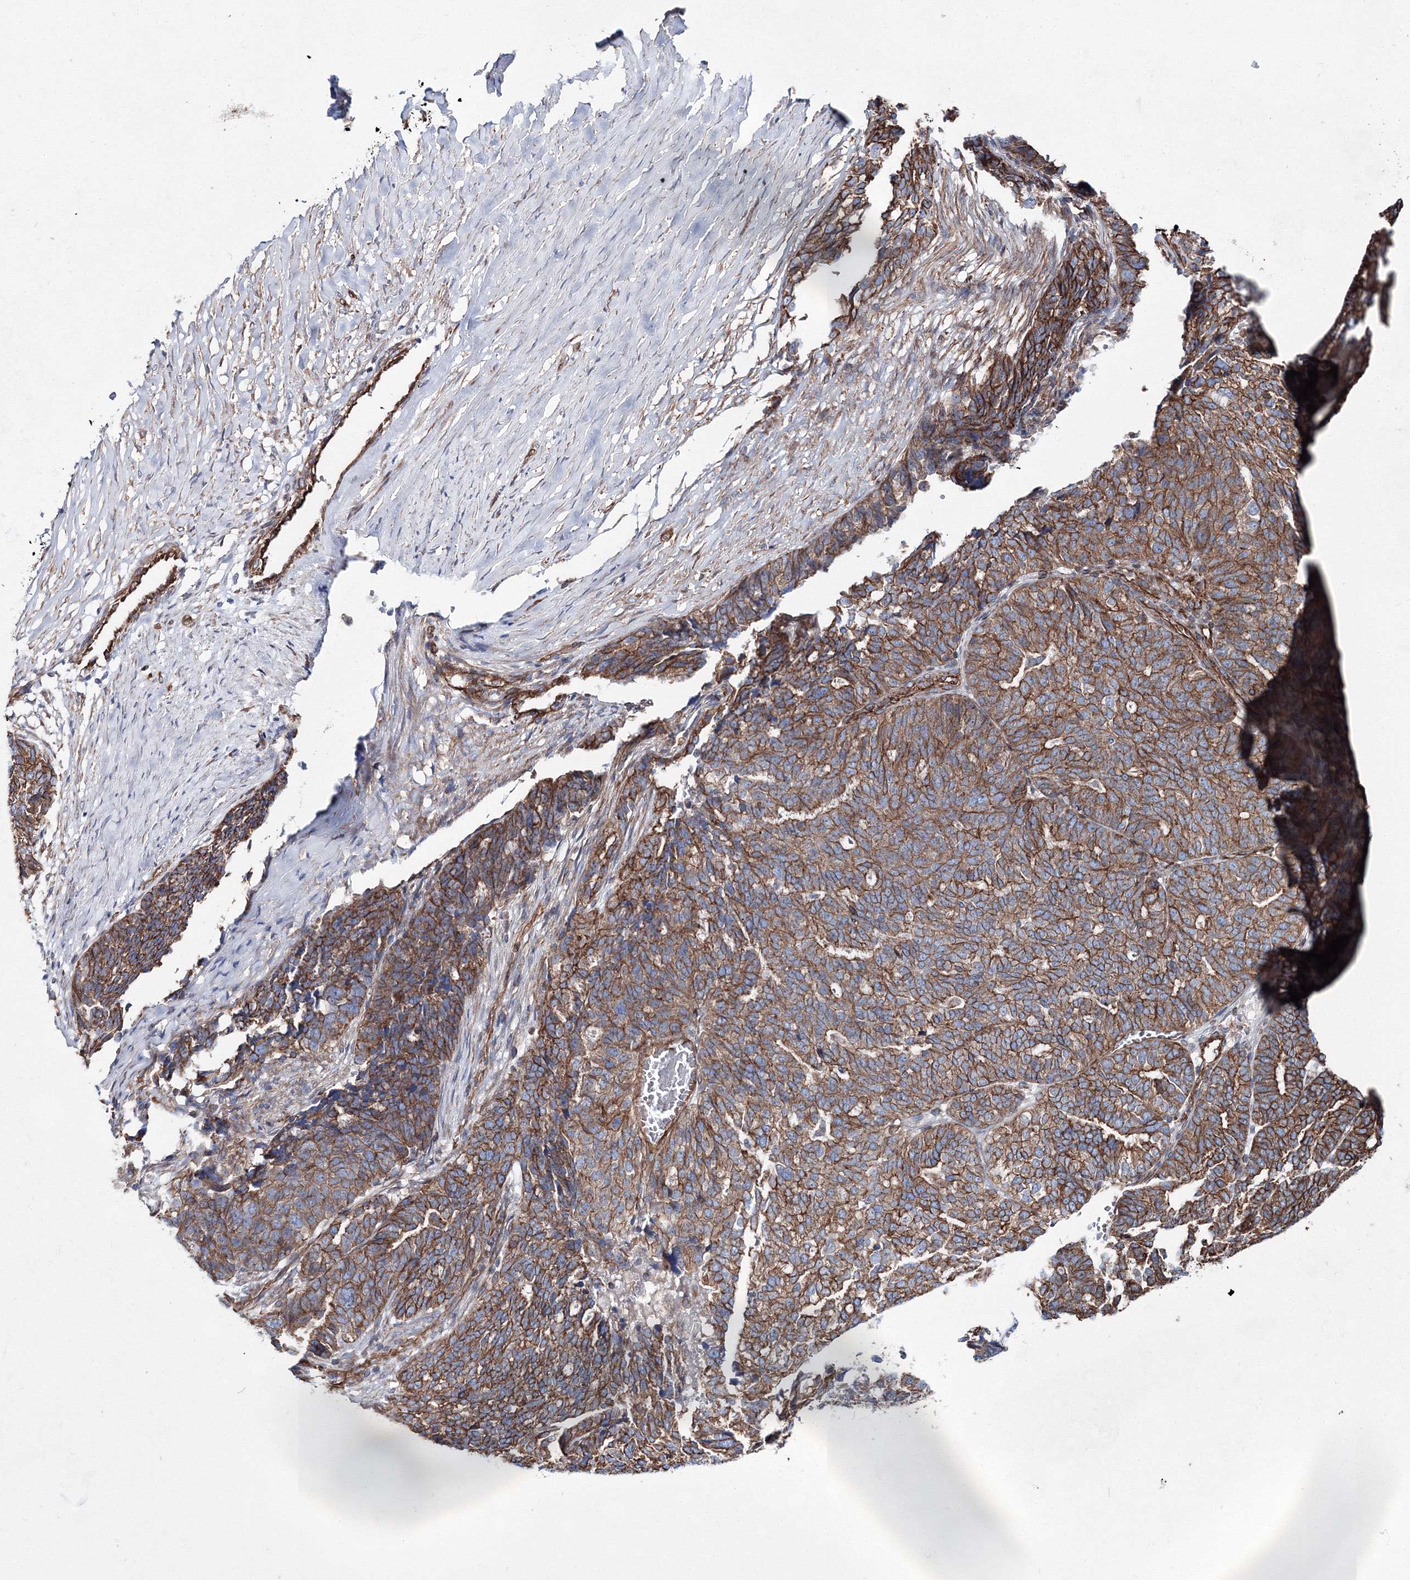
{"staining": {"intensity": "moderate", "quantity": ">75%", "location": "cytoplasmic/membranous"}, "tissue": "ovarian cancer", "cell_type": "Tumor cells", "image_type": "cancer", "snomed": [{"axis": "morphology", "description": "Cystadenocarcinoma, serous, NOS"}, {"axis": "topography", "description": "Ovary"}], "caption": "Immunohistochemistry micrograph of ovarian serous cystadenocarcinoma stained for a protein (brown), which reveals medium levels of moderate cytoplasmic/membranous positivity in approximately >75% of tumor cells.", "gene": "ANKRD37", "patient": {"sex": "female", "age": 59}}